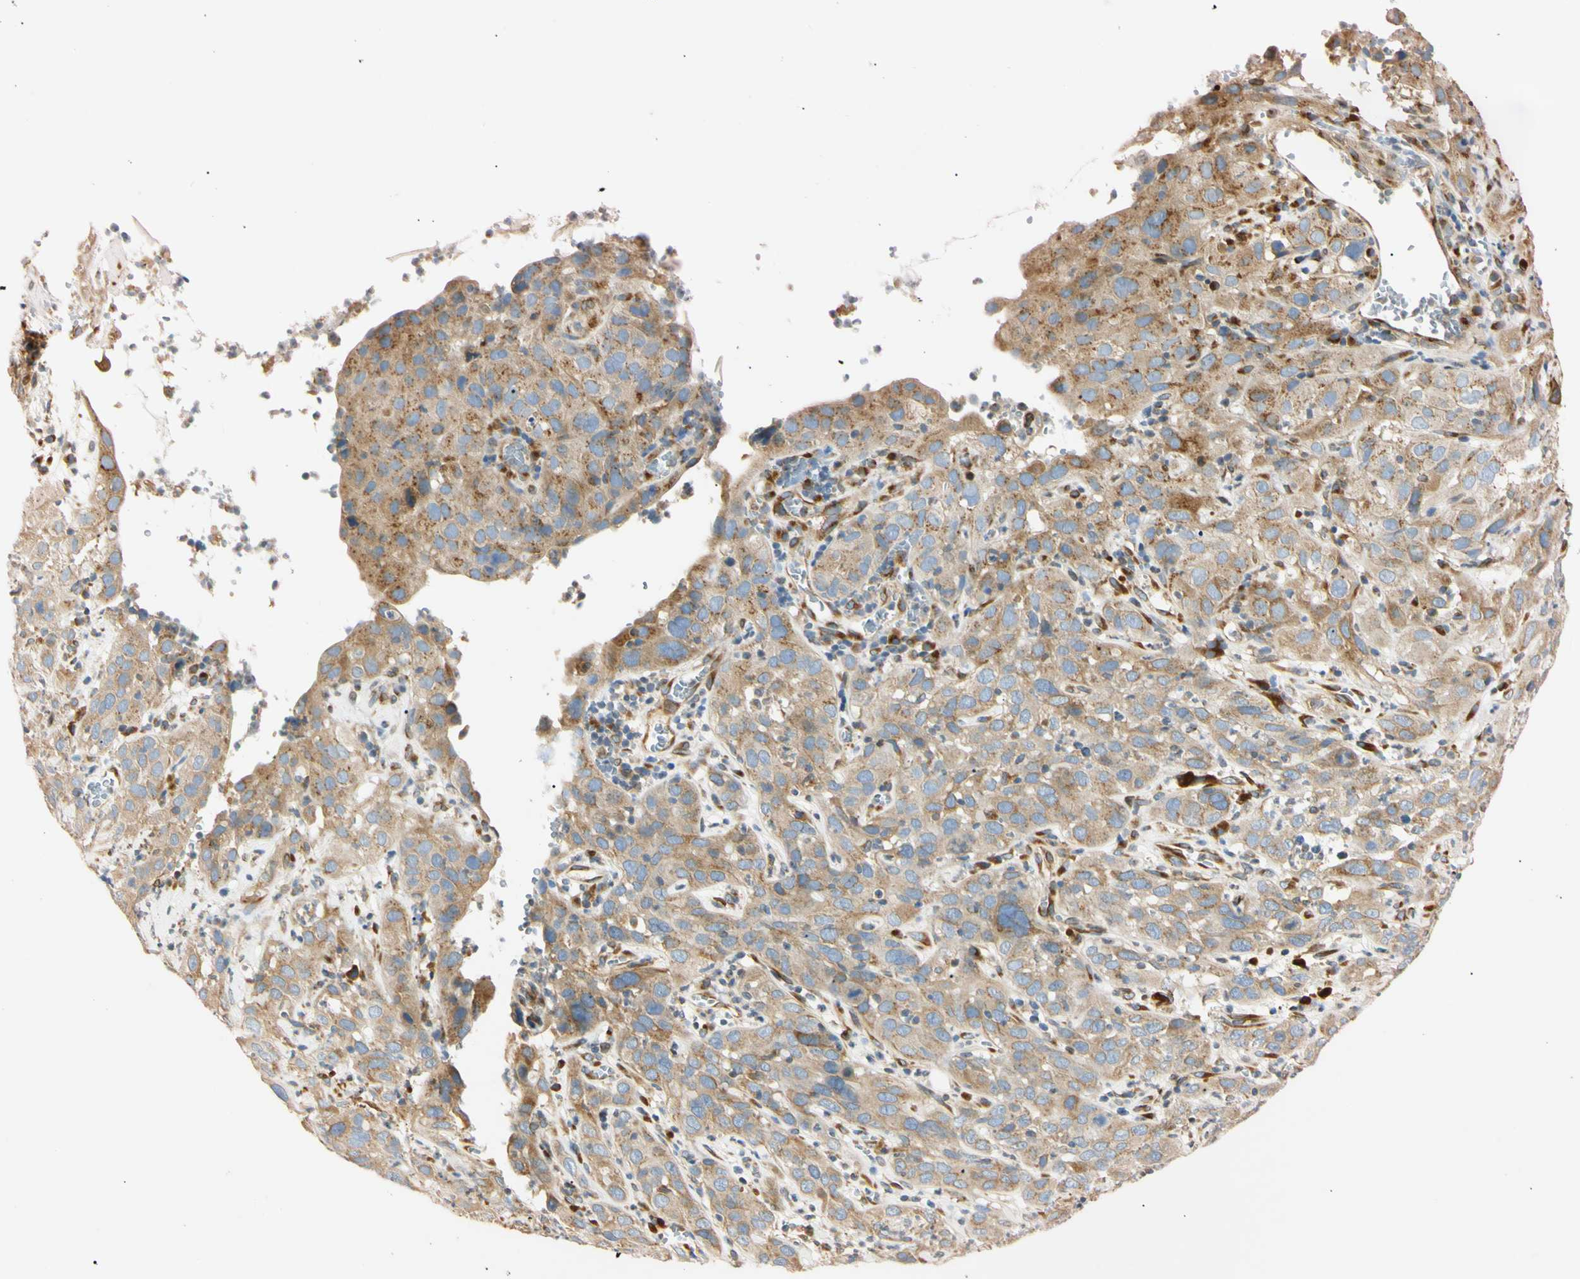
{"staining": {"intensity": "weak", "quantity": ">75%", "location": "cytoplasmic/membranous"}, "tissue": "cervical cancer", "cell_type": "Tumor cells", "image_type": "cancer", "snomed": [{"axis": "morphology", "description": "Squamous cell carcinoma, NOS"}, {"axis": "topography", "description": "Cervix"}], "caption": "Immunohistochemistry of human cervical cancer reveals low levels of weak cytoplasmic/membranous positivity in about >75% of tumor cells.", "gene": "IER3IP1", "patient": {"sex": "female", "age": 32}}